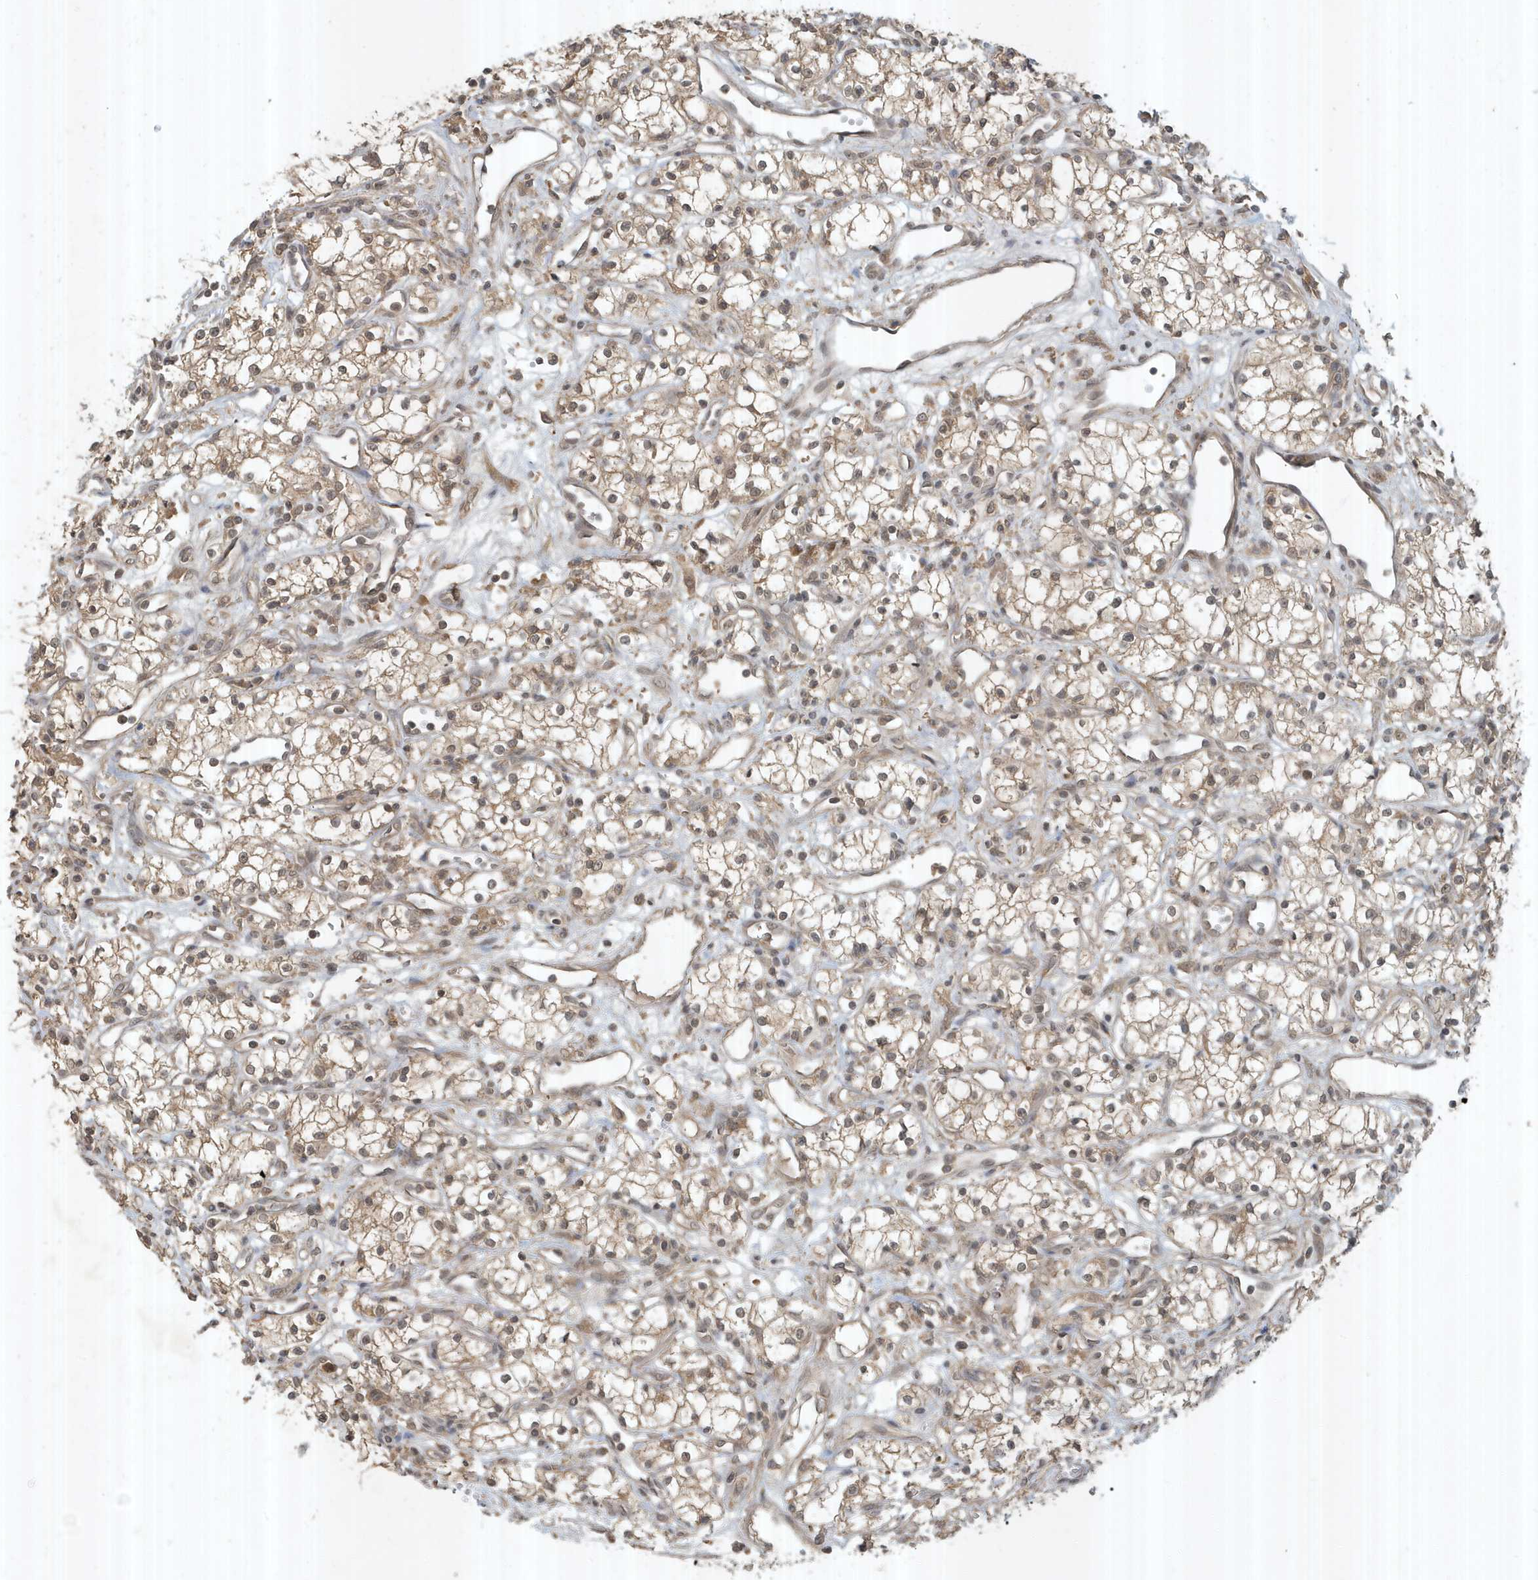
{"staining": {"intensity": "weak", "quantity": ">75%", "location": "cytoplasmic/membranous"}, "tissue": "renal cancer", "cell_type": "Tumor cells", "image_type": "cancer", "snomed": [{"axis": "morphology", "description": "Adenocarcinoma, NOS"}, {"axis": "topography", "description": "Kidney"}], "caption": "Brown immunohistochemical staining in human adenocarcinoma (renal) exhibits weak cytoplasmic/membranous staining in about >75% of tumor cells.", "gene": "ABCB9", "patient": {"sex": "male", "age": 59}}